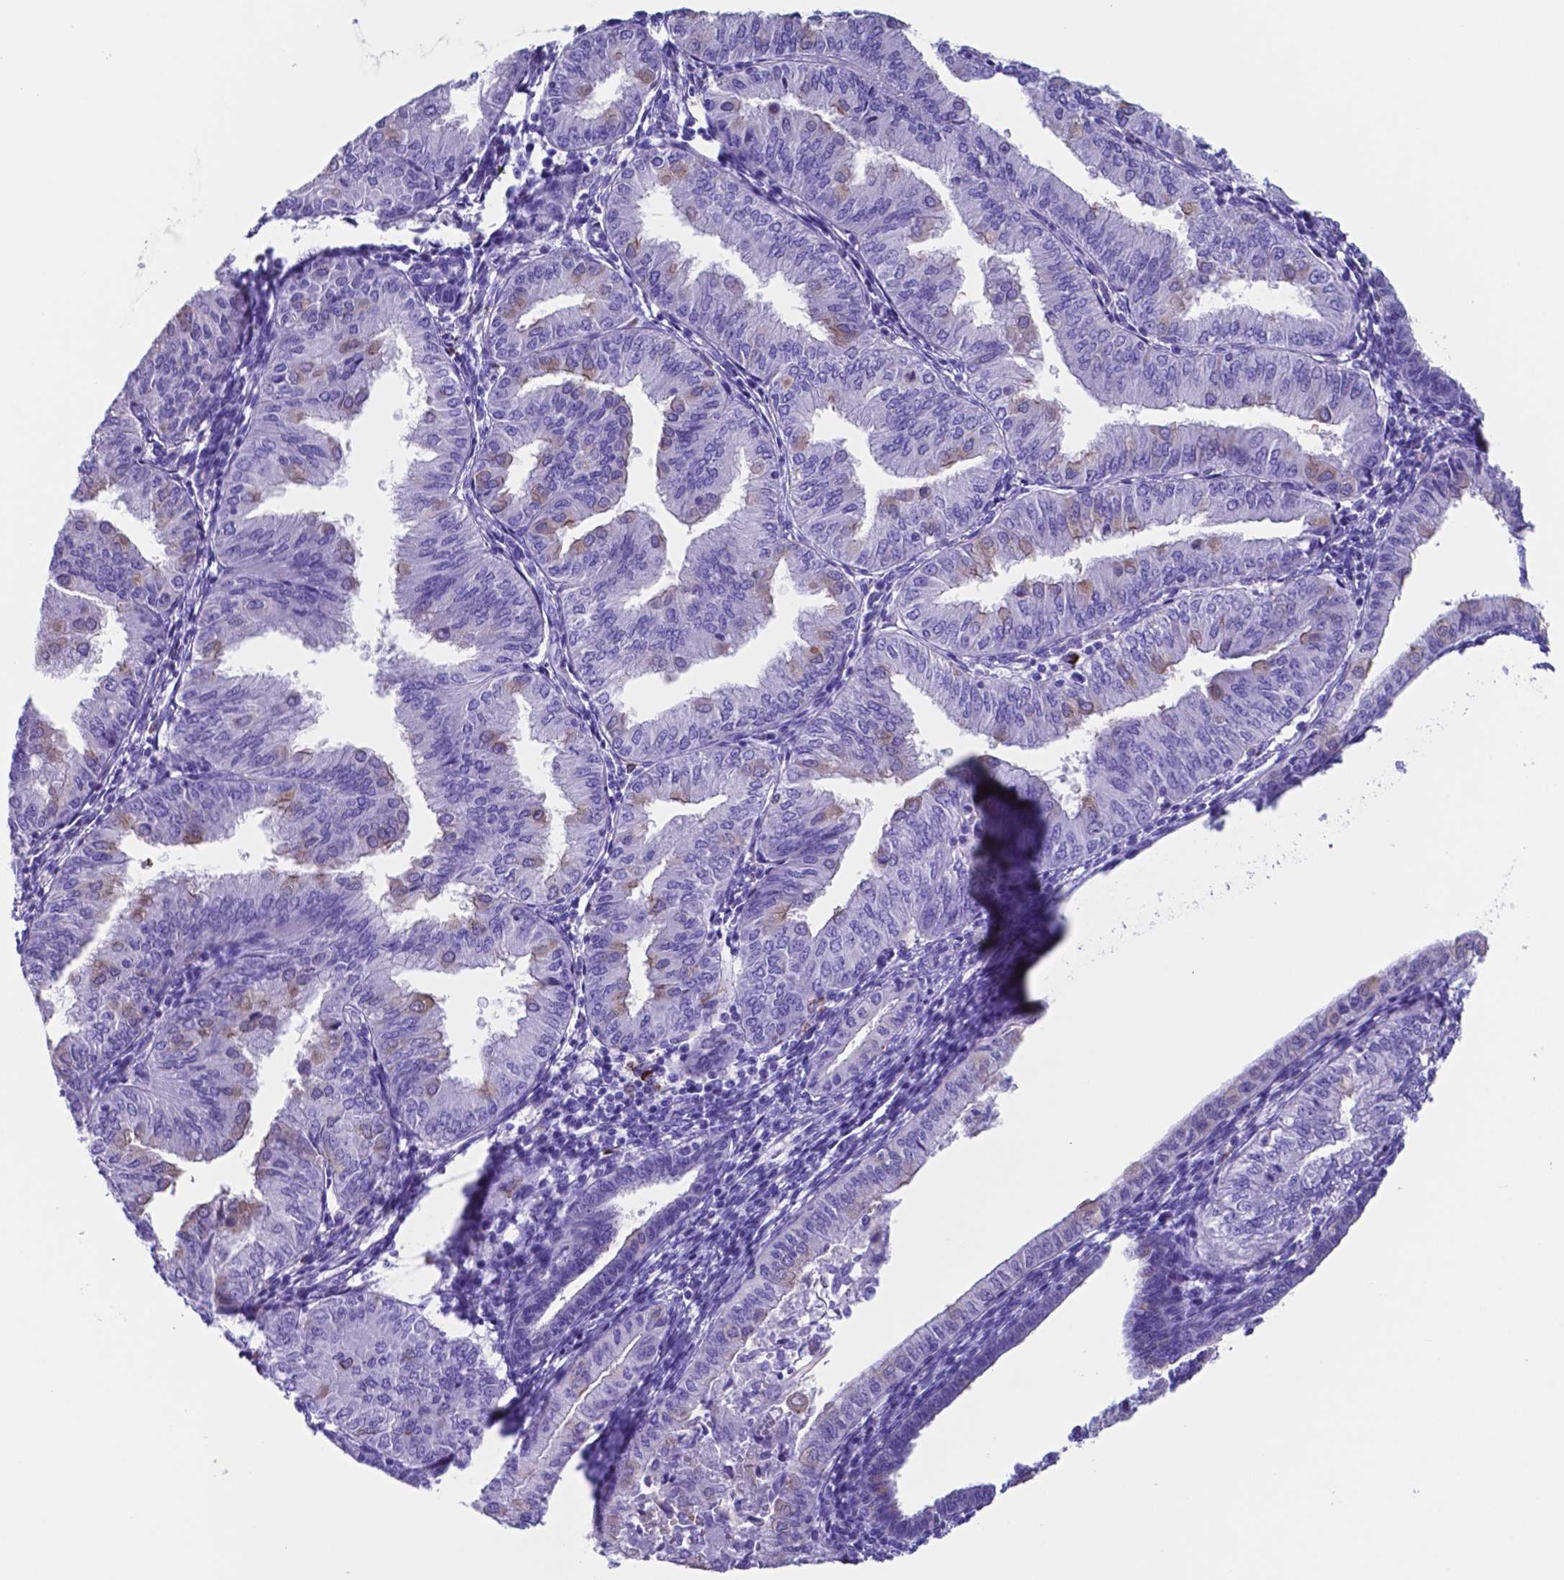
{"staining": {"intensity": "weak", "quantity": "<25%", "location": "cytoplasmic/membranous"}, "tissue": "endometrial cancer", "cell_type": "Tumor cells", "image_type": "cancer", "snomed": [{"axis": "morphology", "description": "Adenocarcinoma, NOS"}, {"axis": "topography", "description": "Endometrium"}], "caption": "A histopathology image of human endometrial adenocarcinoma is negative for staining in tumor cells. (Stains: DAB (3,3'-diaminobenzidine) immunohistochemistry with hematoxylin counter stain, Microscopy: brightfield microscopy at high magnification).", "gene": "DNAAF8", "patient": {"sex": "female", "age": 53}}